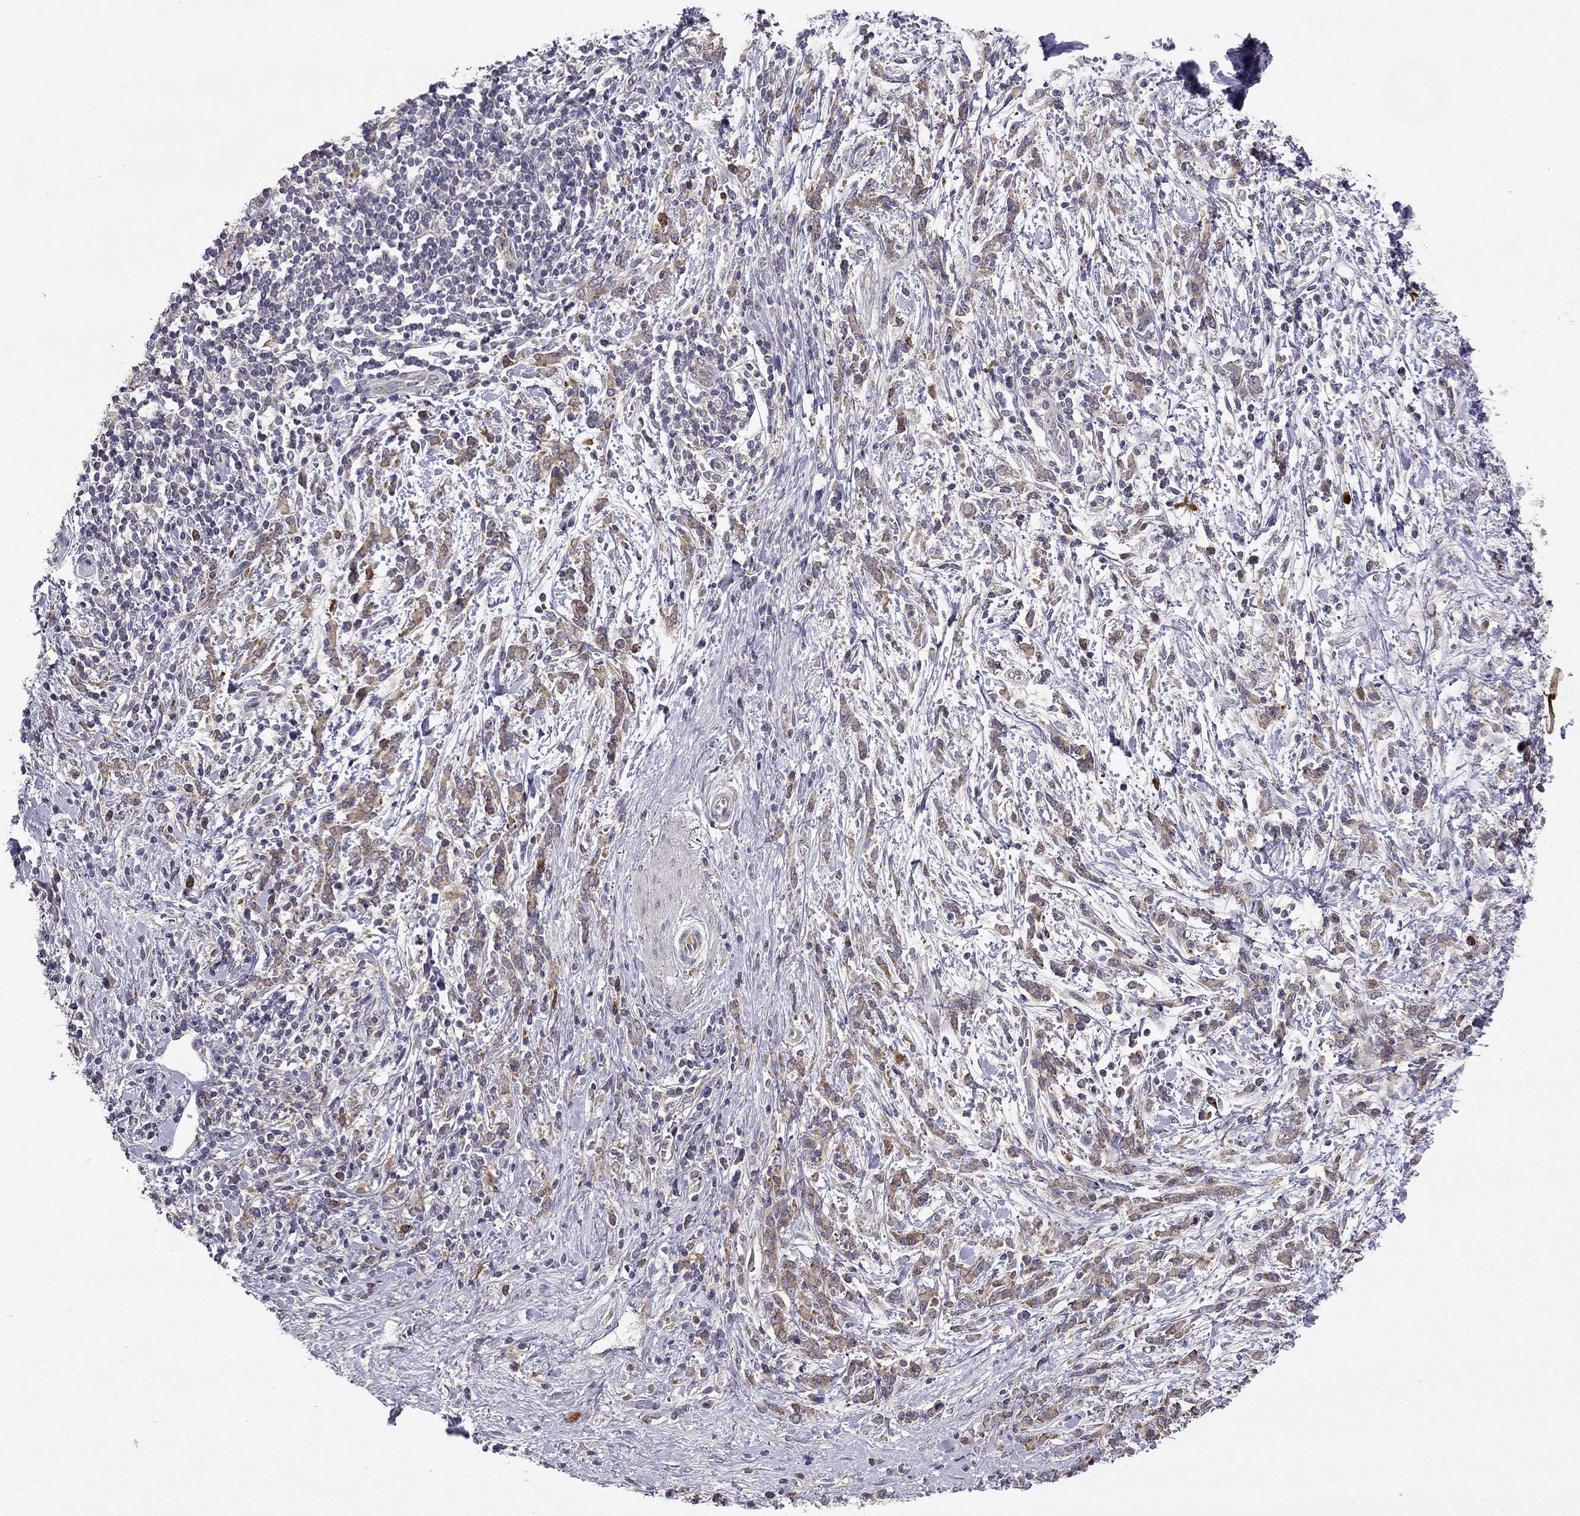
{"staining": {"intensity": "weak", "quantity": ">75%", "location": "cytoplasmic/membranous"}, "tissue": "stomach cancer", "cell_type": "Tumor cells", "image_type": "cancer", "snomed": [{"axis": "morphology", "description": "Adenocarcinoma, NOS"}, {"axis": "topography", "description": "Stomach"}], "caption": "About >75% of tumor cells in human adenocarcinoma (stomach) display weak cytoplasmic/membranous protein positivity as visualized by brown immunohistochemical staining.", "gene": "STXBP5", "patient": {"sex": "female", "age": 57}}